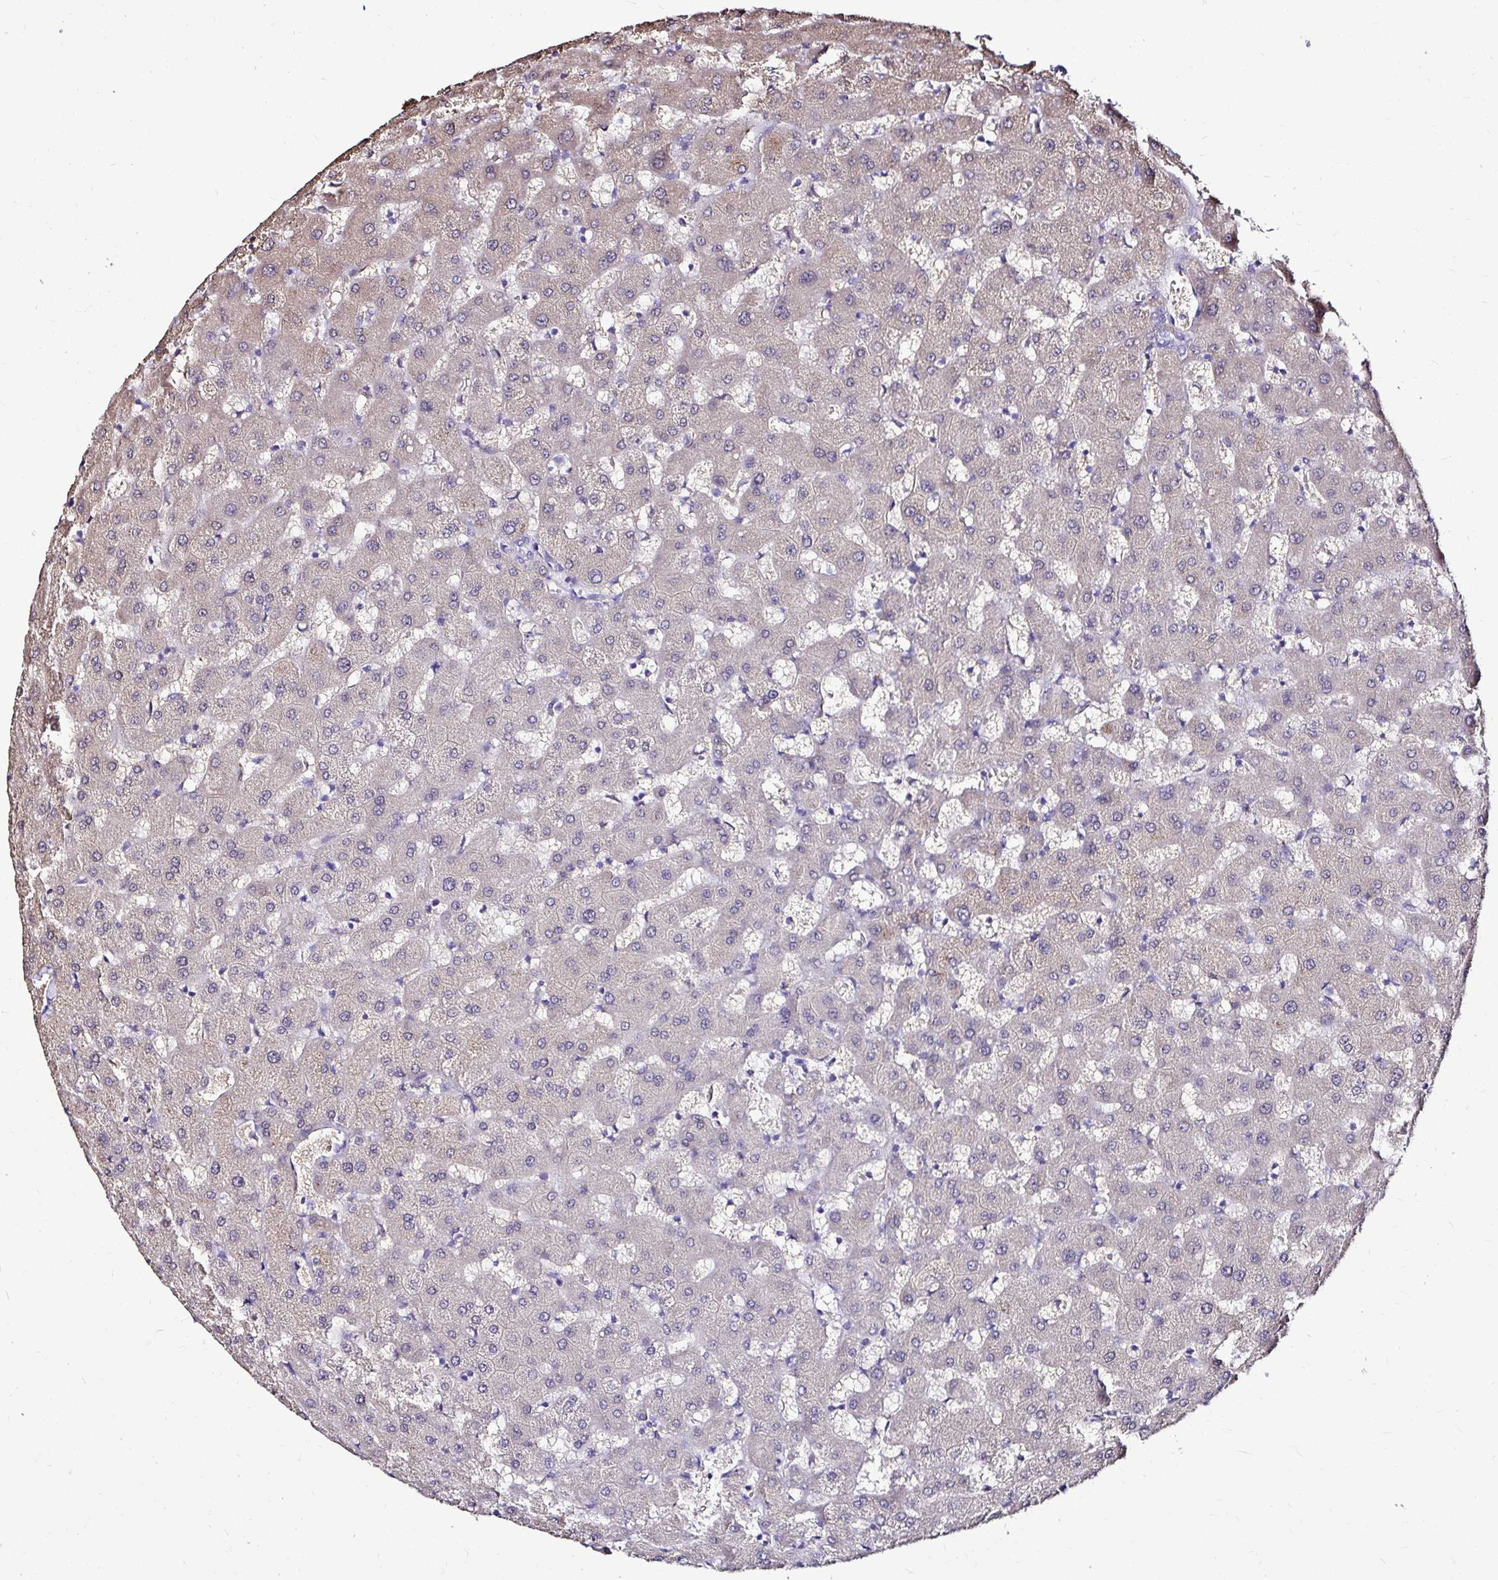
{"staining": {"intensity": "negative", "quantity": "none", "location": "none"}, "tissue": "liver", "cell_type": "Cholangiocytes", "image_type": "normal", "snomed": [{"axis": "morphology", "description": "Normal tissue, NOS"}, {"axis": "topography", "description": "Liver"}], "caption": "DAB immunohistochemical staining of benign liver displays no significant staining in cholangiocytes. Brightfield microscopy of immunohistochemistry (IHC) stained with DAB (brown) and hematoxylin (blue), captured at high magnification.", "gene": "IDH1", "patient": {"sex": "female", "age": 63}}